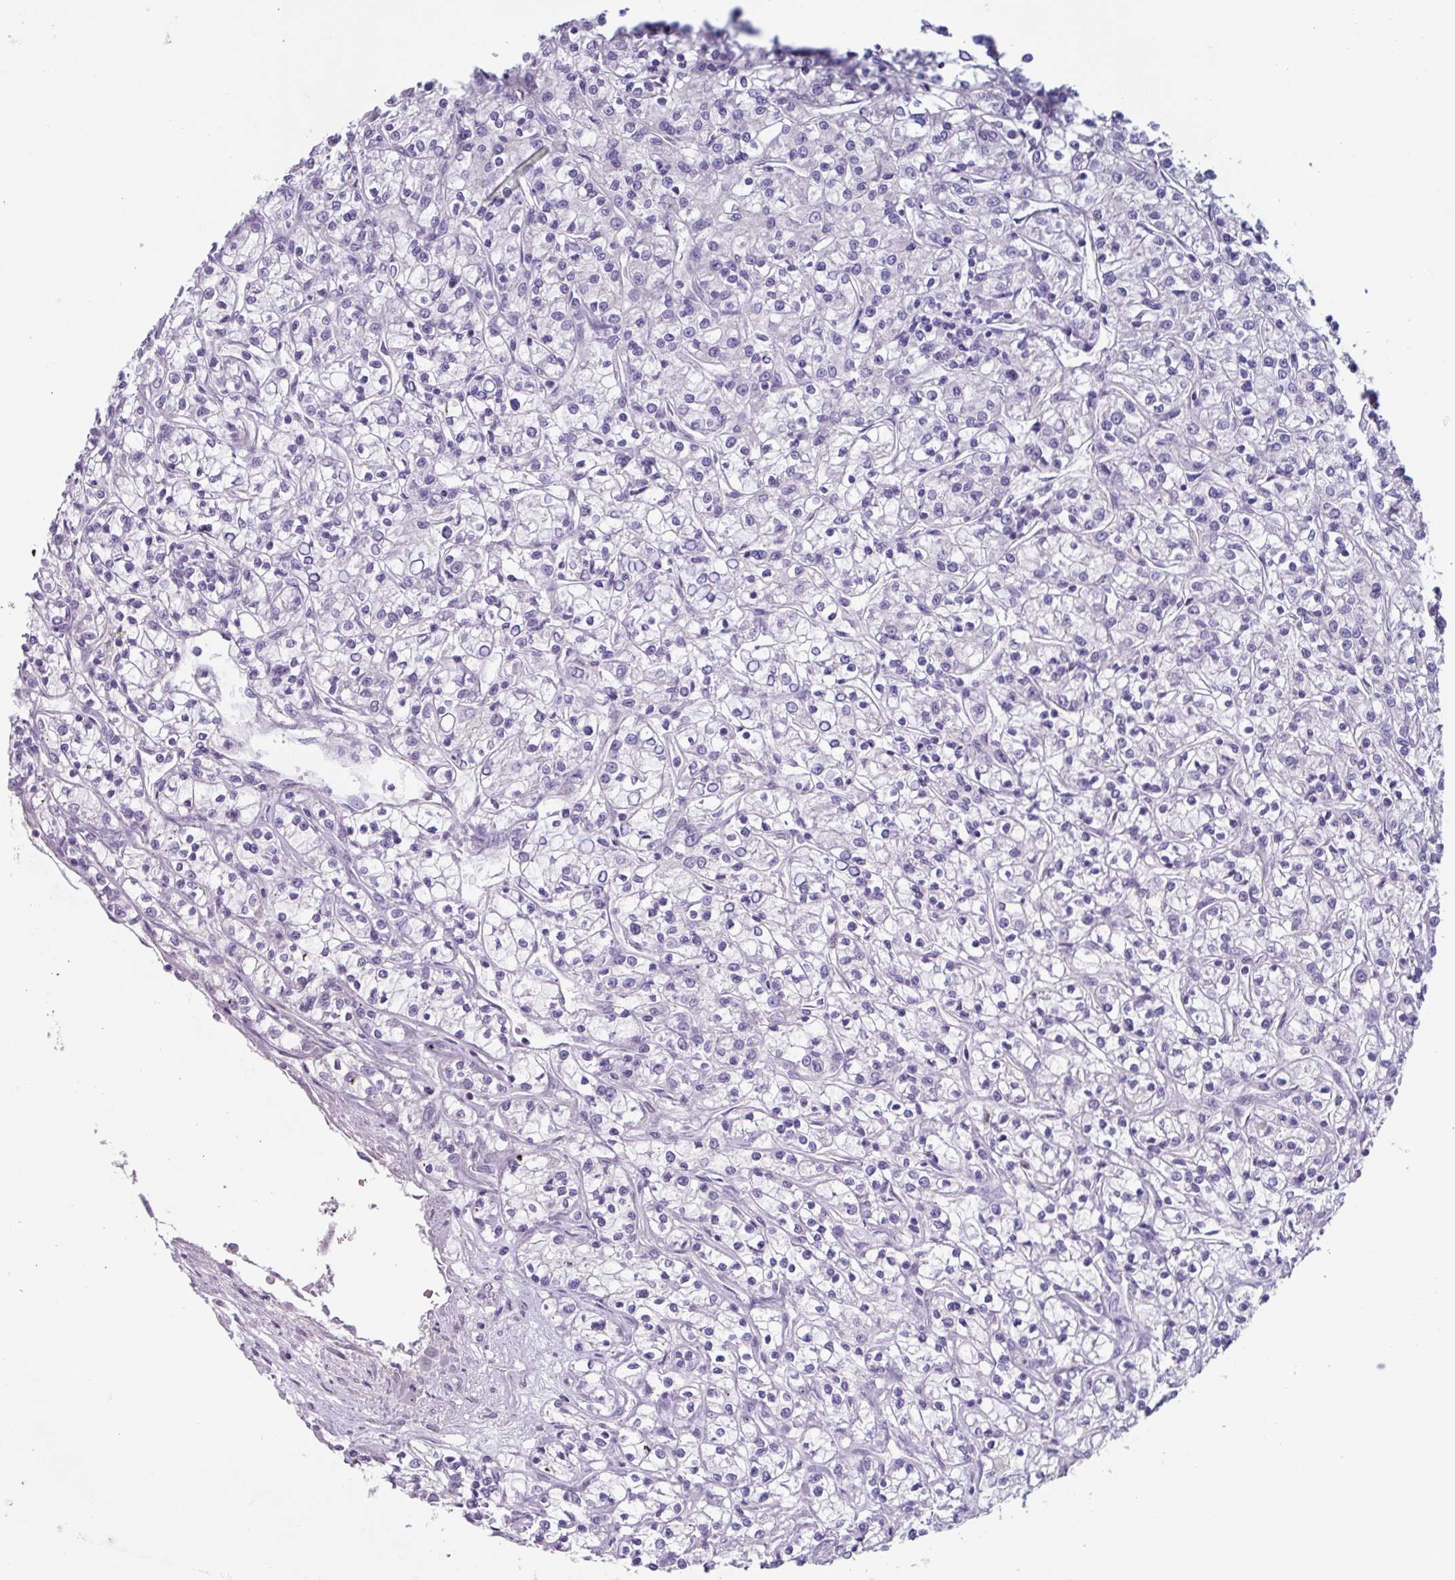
{"staining": {"intensity": "negative", "quantity": "none", "location": "none"}, "tissue": "renal cancer", "cell_type": "Tumor cells", "image_type": "cancer", "snomed": [{"axis": "morphology", "description": "Adenocarcinoma, NOS"}, {"axis": "topography", "description": "Kidney"}], "caption": "Immunohistochemistry (IHC) micrograph of neoplastic tissue: human adenocarcinoma (renal) stained with DAB (3,3'-diaminobenzidine) demonstrates no significant protein positivity in tumor cells.", "gene": "OR2T10", "patient": {"sex": "female", "age": 59}}